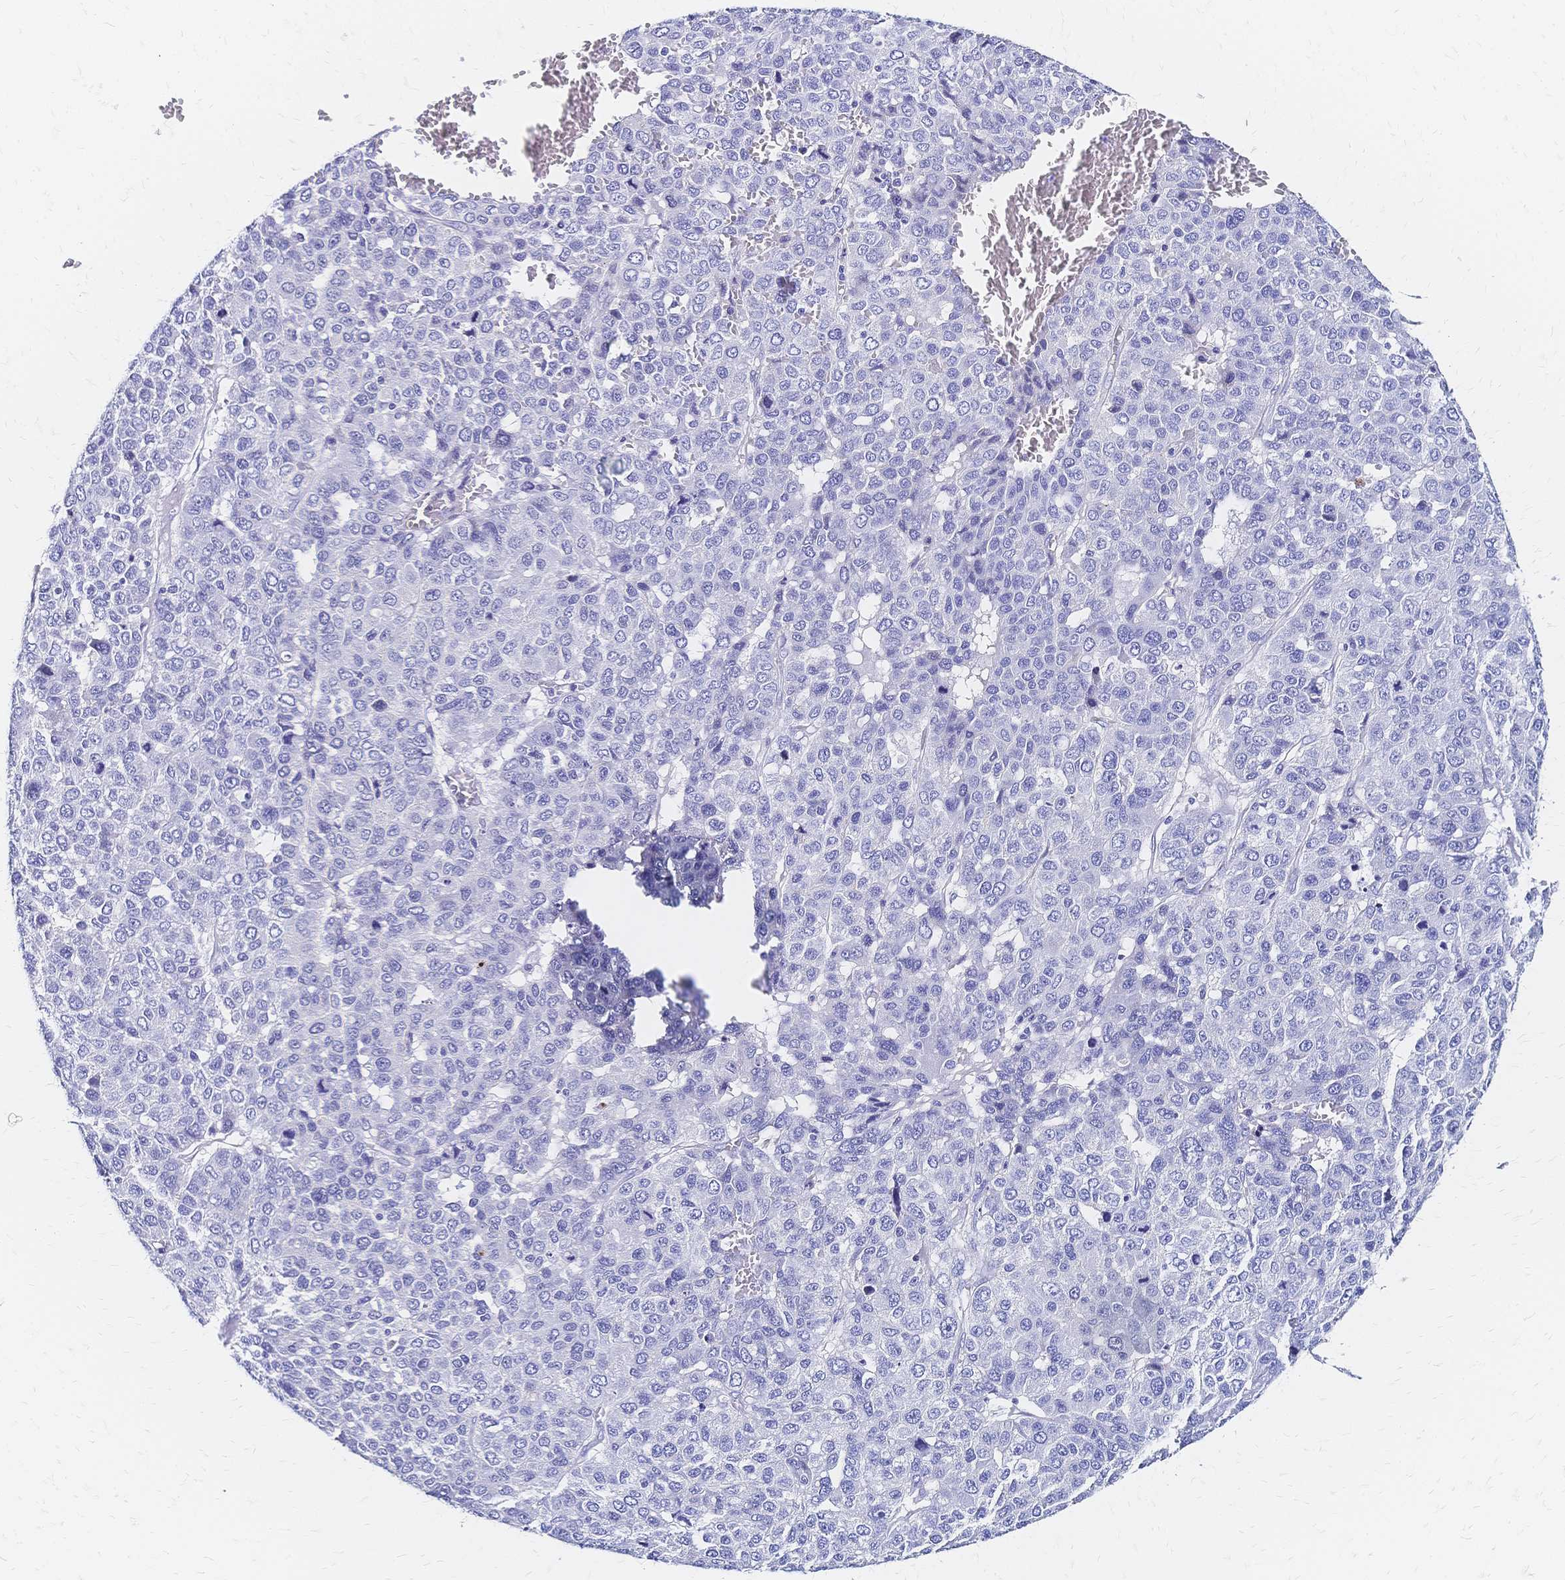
{"staining": {"intensity": "negative", "quantity": "none", "location": "none"}, "tissue": "liver cancer", "cell_type": "Tumor cells", "image_type": "cancer", "snomed": [{"axis": "morphology", "description": "Carcinoma, Hepatocellular, NOS"}, {"axis": "topography", "description": "Liver"}], "caption": "This is a photomicrograph of immunohistochemistry staining of hepatocellular carcinoma (liver), which shows no staining in tumor cells.", "gene": "SLC5A1", "patient": {"sex": "male", "age": 69}}